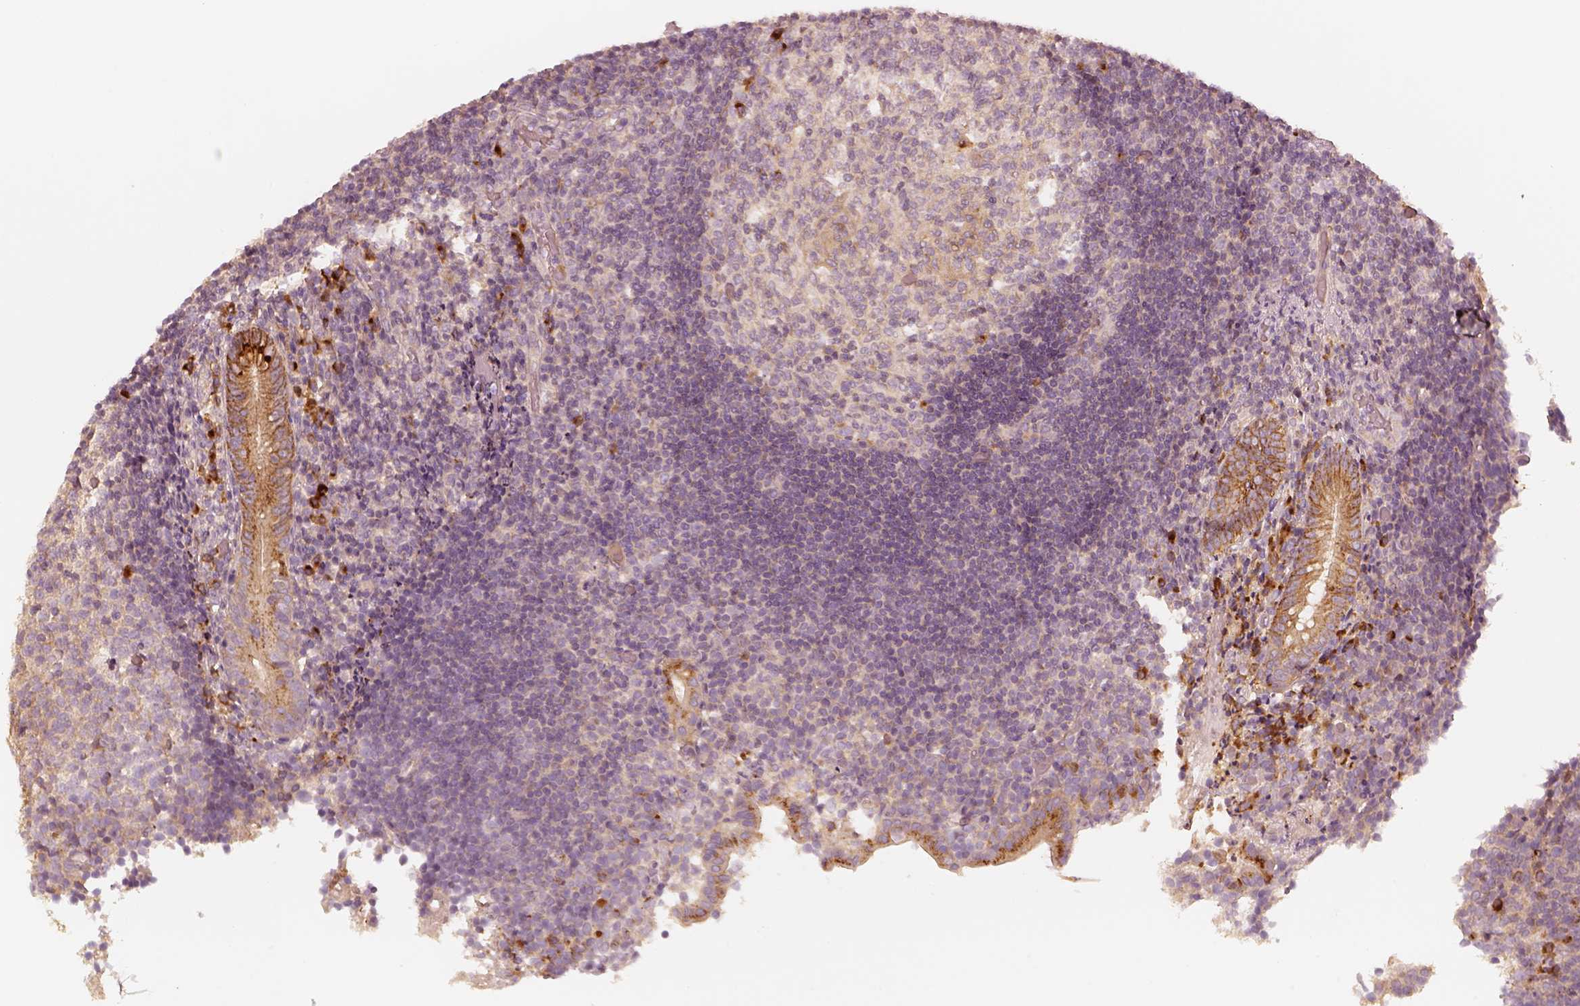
{"staining": {"intensity": "moderate", "quantity": ">75%", "location": "cytoplasmic/membranous"}, "tissue": "appendix", "cell_type": "Glandular cells", "image_type": "normal", "snomed": [{"axis": "morphology", "description": "Normal tissue, NOS"}, {"axis": "topography", "description": "Appendix"}], "caption": "Protein expression analysis of unremarkable appendix shows moderate cytoplasmic/membranous positivity in about >75% of glandular cells.", "gene": "GORASP2", "patient": {"sex": "female", "age": 32}}